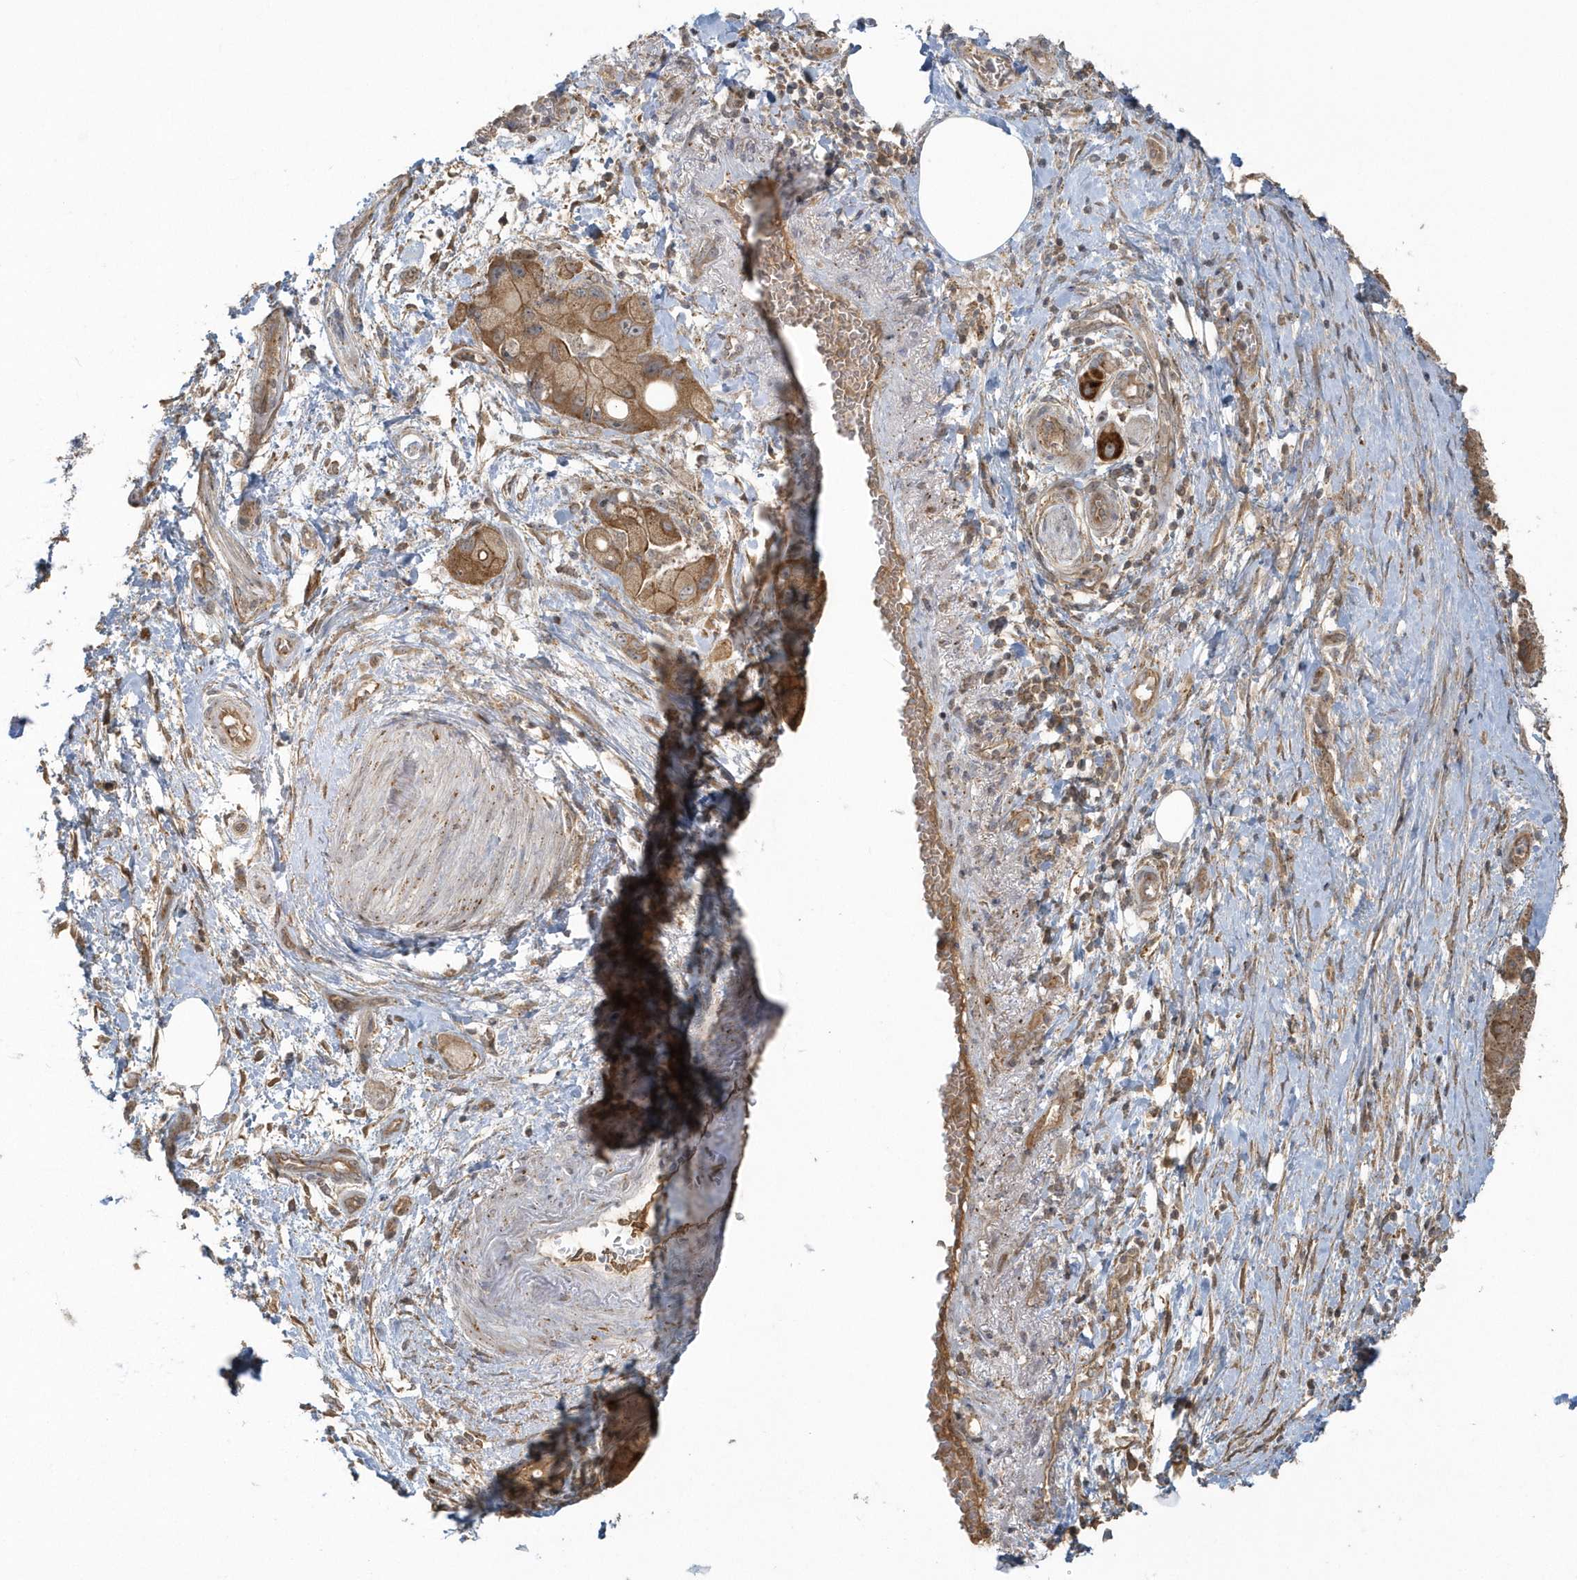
{"staining": {"intensity": "moderate", "quantity": ">75%", "location": "cytoplasmic/membranous"}, "tissue": "pancreatic cancer", "cell_type": "Tumor cells", "image_type": "cancer", "snomed": [{"axis": "morphology", "description": "Normal tissue, NOS"}, {"axis": "morphology", "description": "Adenocarcinoma, NOS"}, {"axis": "topography", "description": "Pancreas"}], "caption": "High-power microscopy captured an immunohistochemistry (IHC) photomicrograph of pancreatic cancer (adenocarcinoma), revealing moderate cytoplasmic/membranous positivity in approximately >75% of tumor cells.", "gene": "STIM2", "patient": {"sex": "female", "age": 68}}